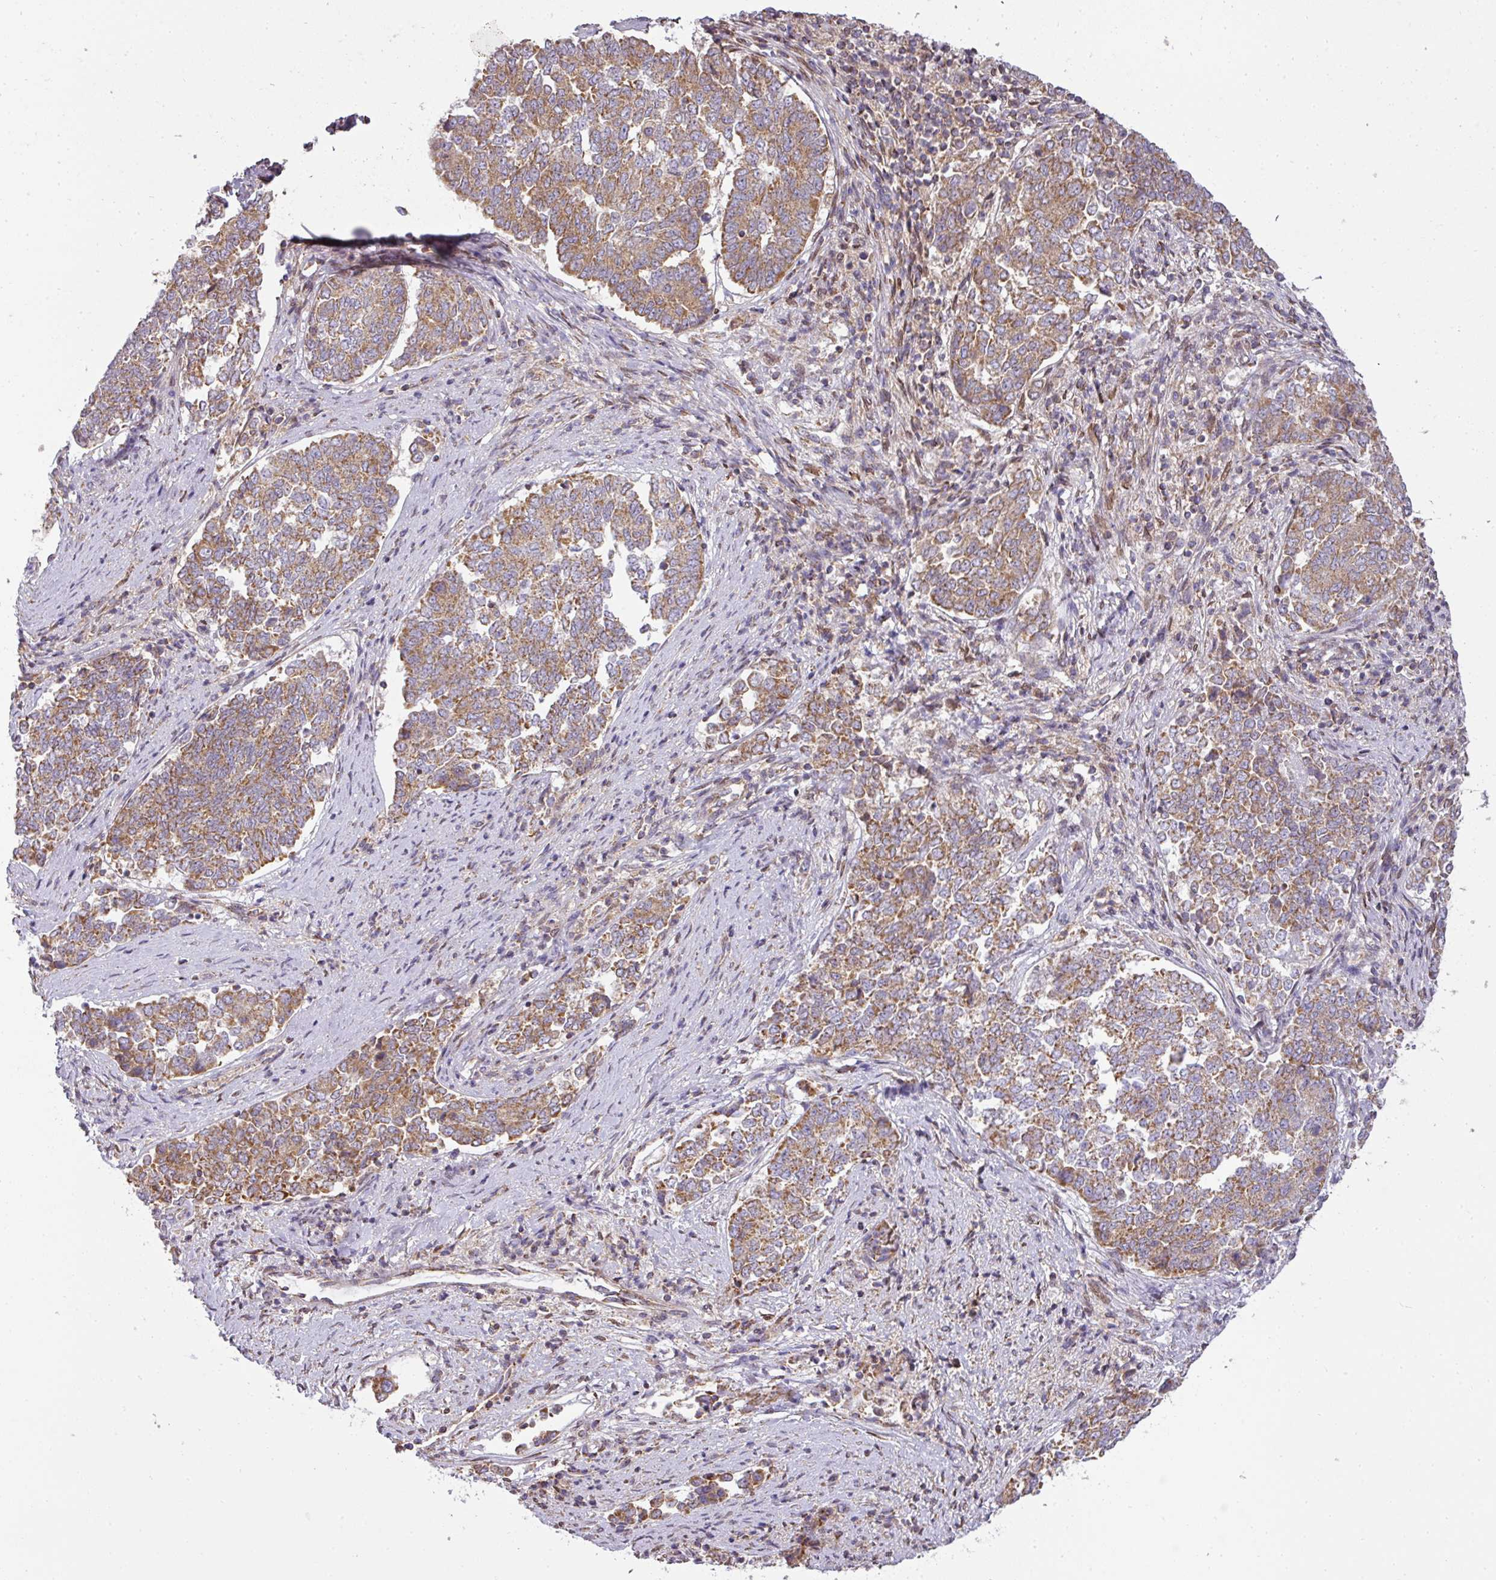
{"staining": {"intensity": "moderate", "quantity": ">75%", "location": "cytoplasmic/membranous"}, "tissue": "endometrial cancer", "cell_type": "Tumor cells", "image_type": "cancer", "snomed": [{"axis": "morphology", "description": "Adenocarcinoma, NOS"}, {"axis": "topography", "description": "Endometrium"}], "caption": "A high-resolution photomicrograph shows immunohistochemistry staining of endometrial cancer, which reveals moderate cytoplasmic/membranous staining in approximately >75% of tumor cells. (DAB = brown stain, brightfield microscopy at high magnification).", "gene": "ZNF211", "patient": {"sex": "female", "age": 80}}